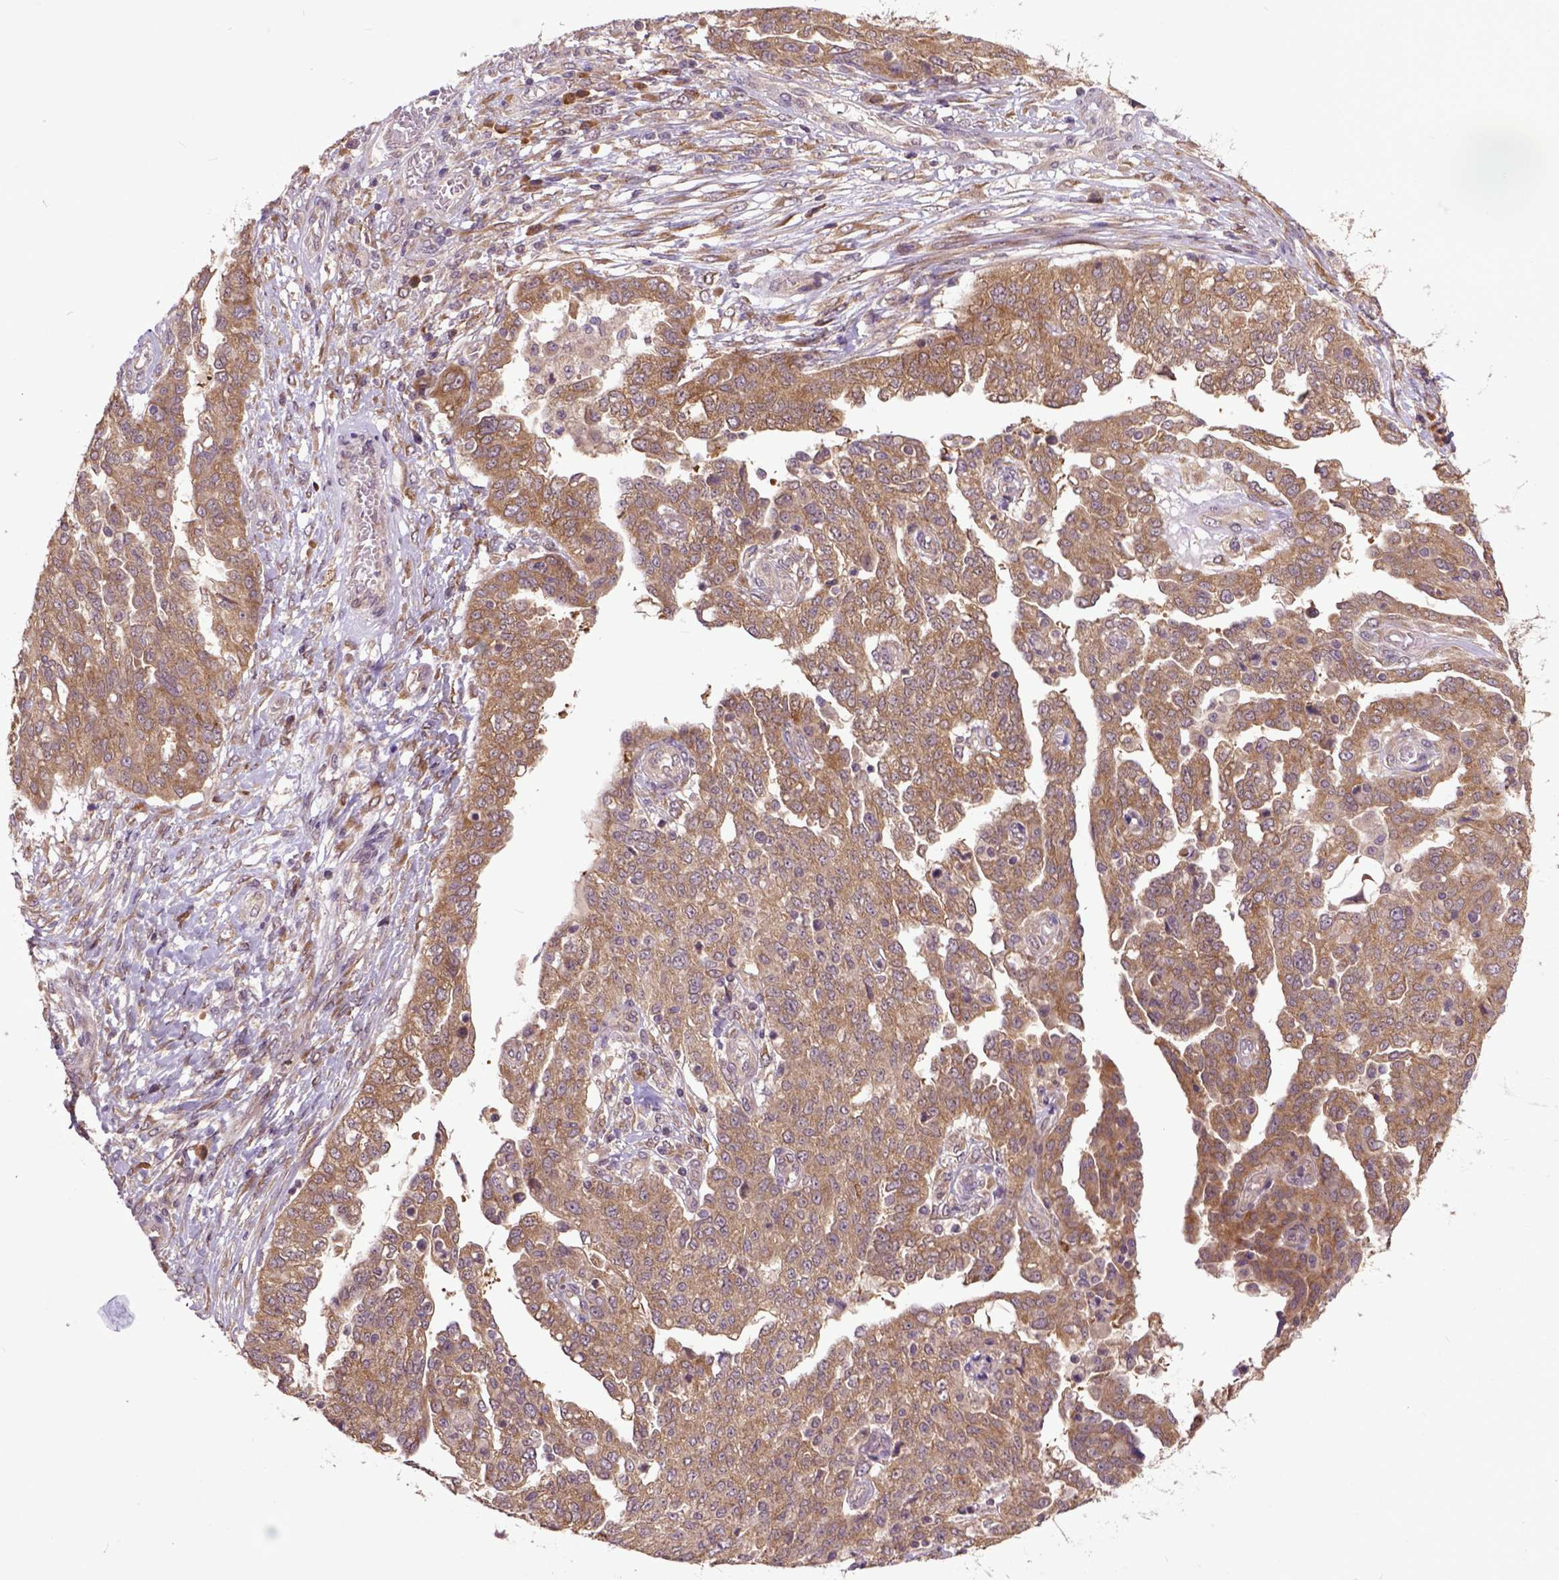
{"staining": {"intensity": "moderate", "quantity": ">75%", "location": "cytoplasmic/membranous"}, "tissue": "ovarian cancer", "cell_type": "Tumor cells", "image_type": "cancer", "snomed": [{"axis": "morphology", "description": "Cystadenocarcinoma, serous, NOS"}, {"axis": "topography", "description": "Ovary"}], "caption": "IHC micrograph of neoplastic tissue: human ovarian cancer (serous cystadenocarcinoma) stained using IHC displays medium levels of moderate protein expression localized specifically in the cytoplasmic/membranous of tumor cells, appearing as a cytoplasmic/membranous brown color.", "gene": "ARL1", "patient": {"sex": "female", "age": 67}}